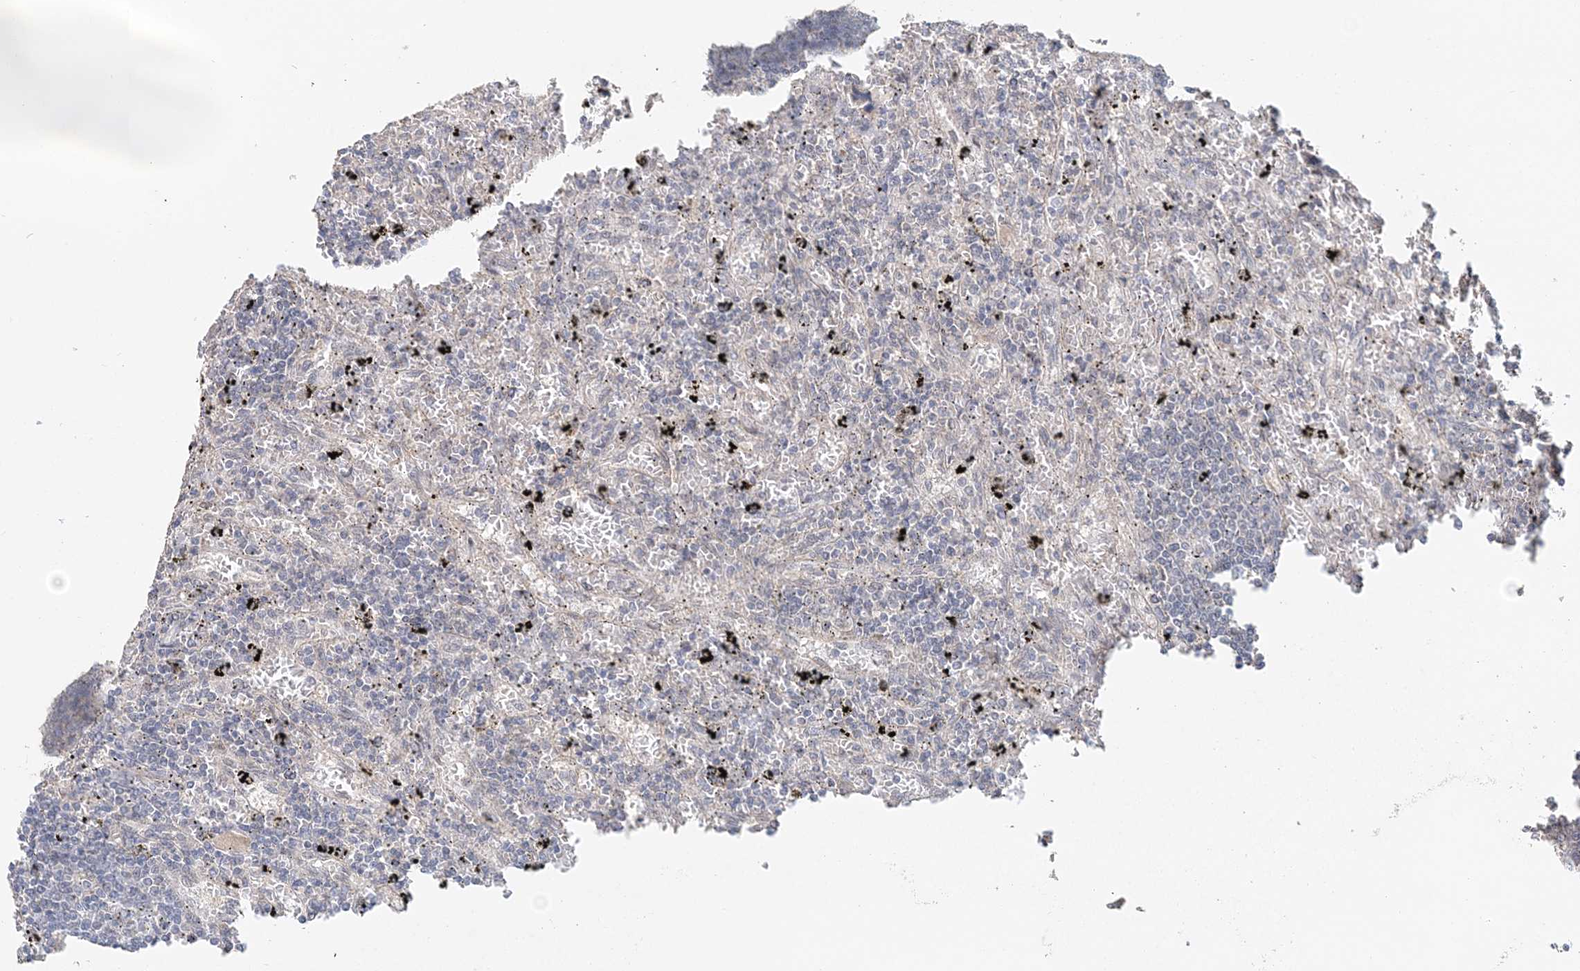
{"staining": {"intensity": "negative", "quantity": "none", "location": "none"}, "tissue": "lymphoma", "cell_type": "Tumor cells", "image_type": "cancer", "snomed": [{"axis": "morphology", "description": "Malignant lymphoma, non-Hodgkin's type, Low grade"}, {"axis": "topography", "description": "Spleen"}], "caption": "The micrograph demonstrates no significant expression in tumor cells of lymphoma.", "gene": "FBXO38", "patient": {"sex": "male", "age": 76}}